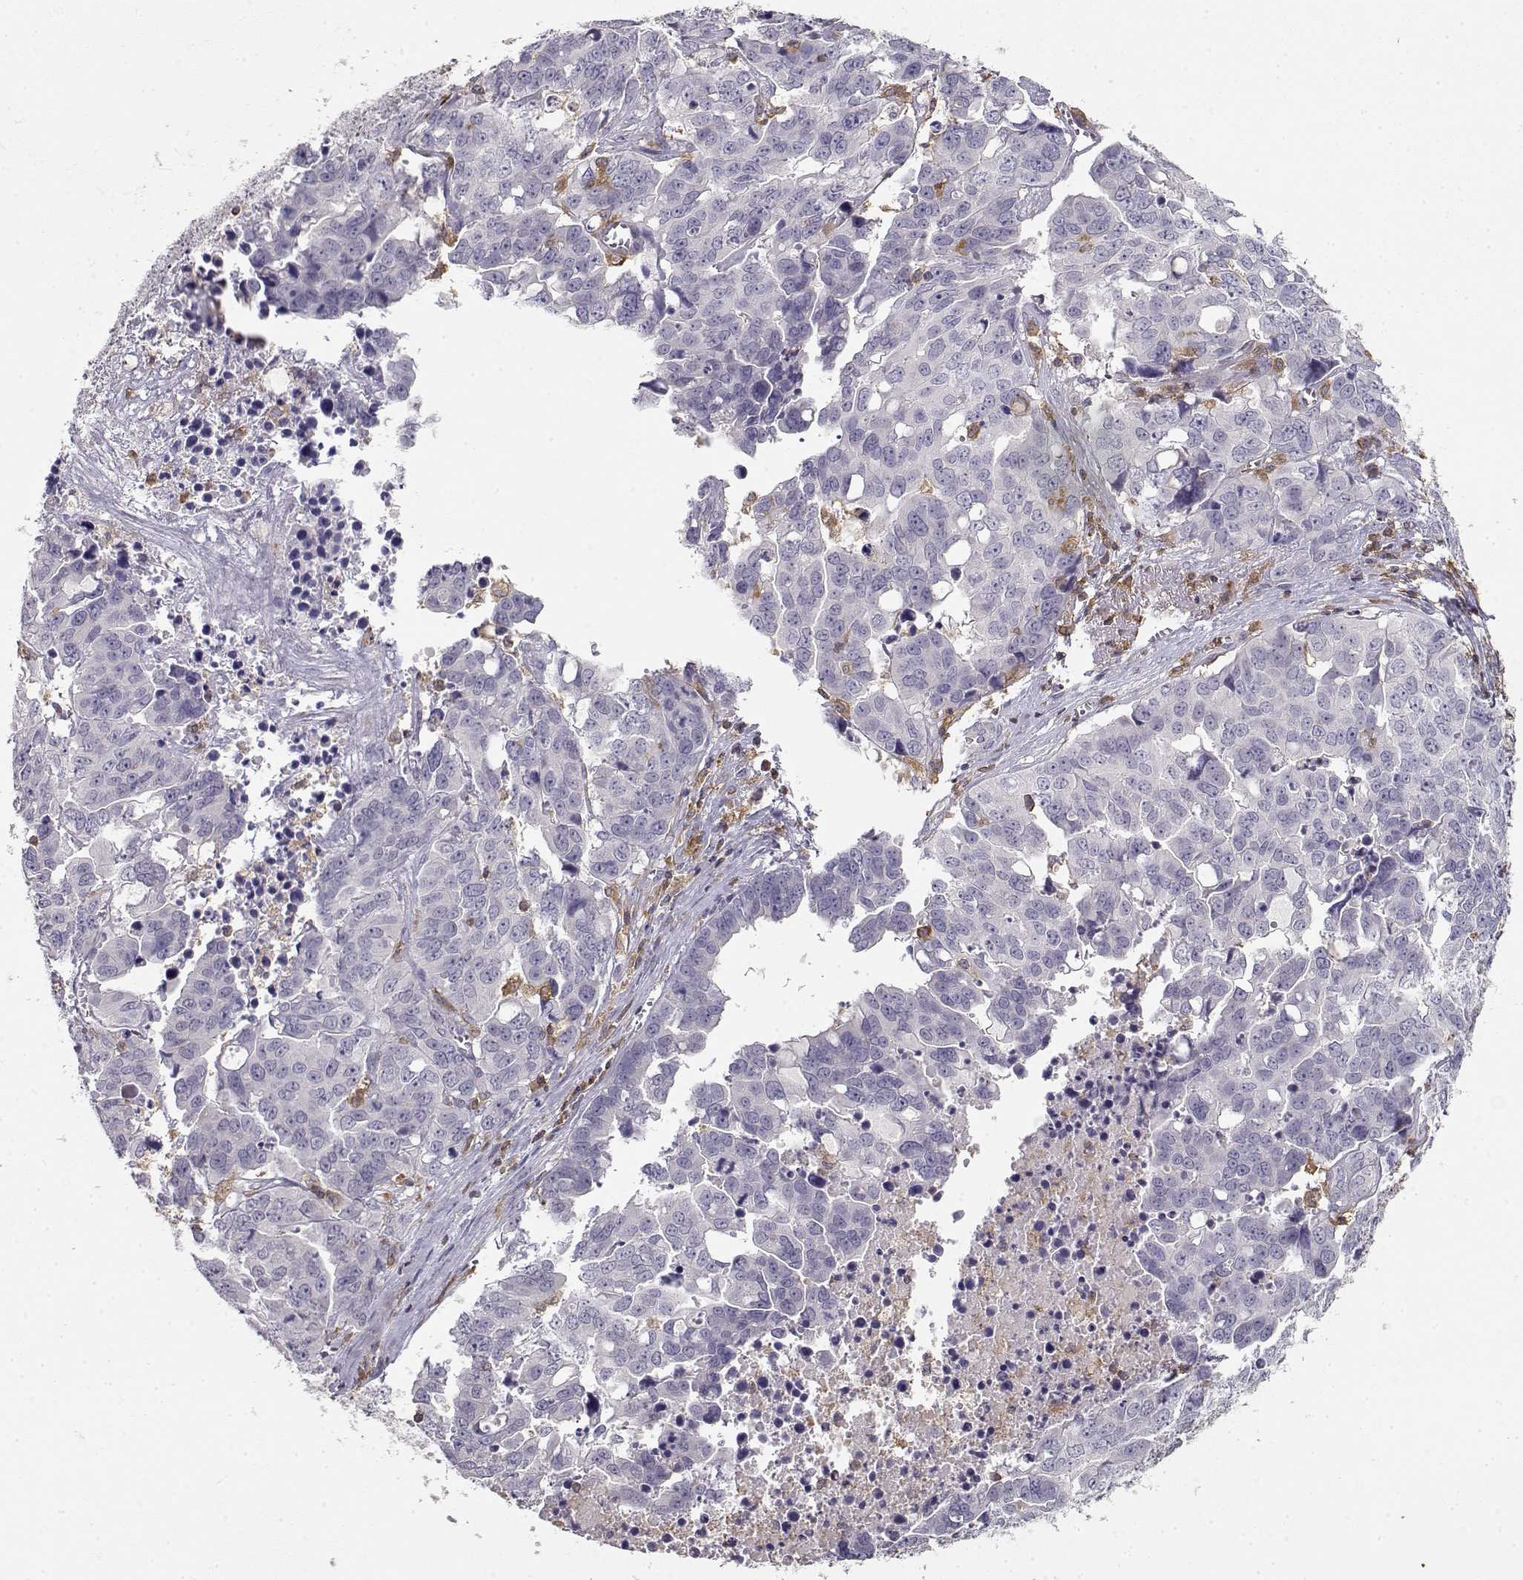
{"staining": {"intensity": "negative", "quantity": "none", "location": "none"}, "tissue": "ovarian cancer", "cell_type": "Tumor cells", "image_type": "cancer", "snomed": [{"axis": "morphology", "description": "Carcinoma, endometroid"}, {"axis": "topography", "description": "Ovary"}], "caption": "Protein analysis of endometroid carcinoma (ovarian) exhibits no significant staining in tumor cells.", "gene": "VAV1", "patient": {"sex": "female", "age": 78}}